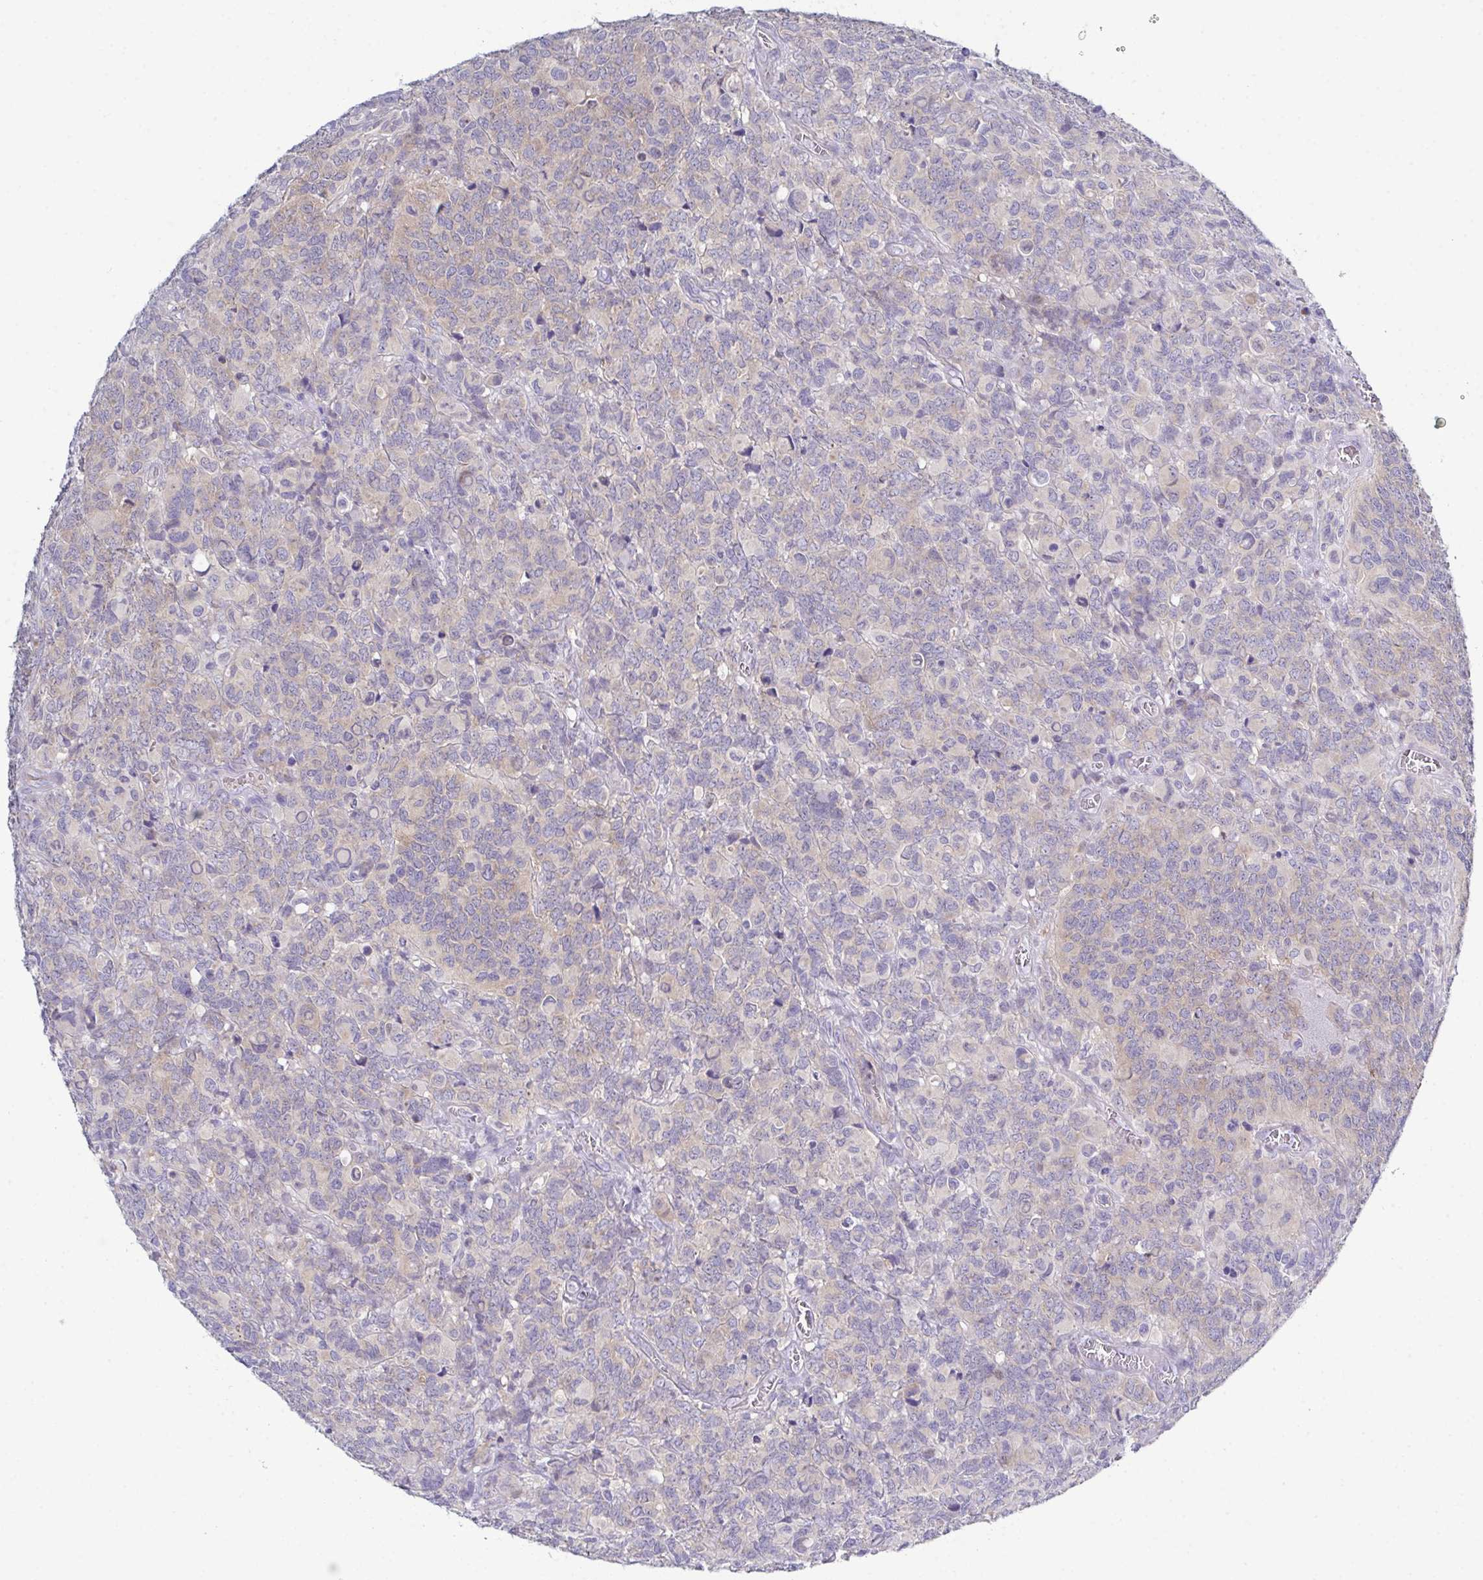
{"staining": {"intensity": "weak", "quantity": "<25%", "location": "cytoplasmic/membranous"}, "tissue": "glioma", "cell_type": "Tumor cells", "image_type": "cancer", "snomed": [{"axis": "morphology", "description": "Glioma, malignant, High grade"}, {"axis": "topography", "description": "Brain"}], "caption": "The photomicrograph reveals no significant positivity in tumor cells of malignant high-grade glioma. (DAB immunohistochemistry (IHC) with hematoxylin counter stain).", "gene": "CFAP97D1", "patient": {"sex": "male", "age": 39}}